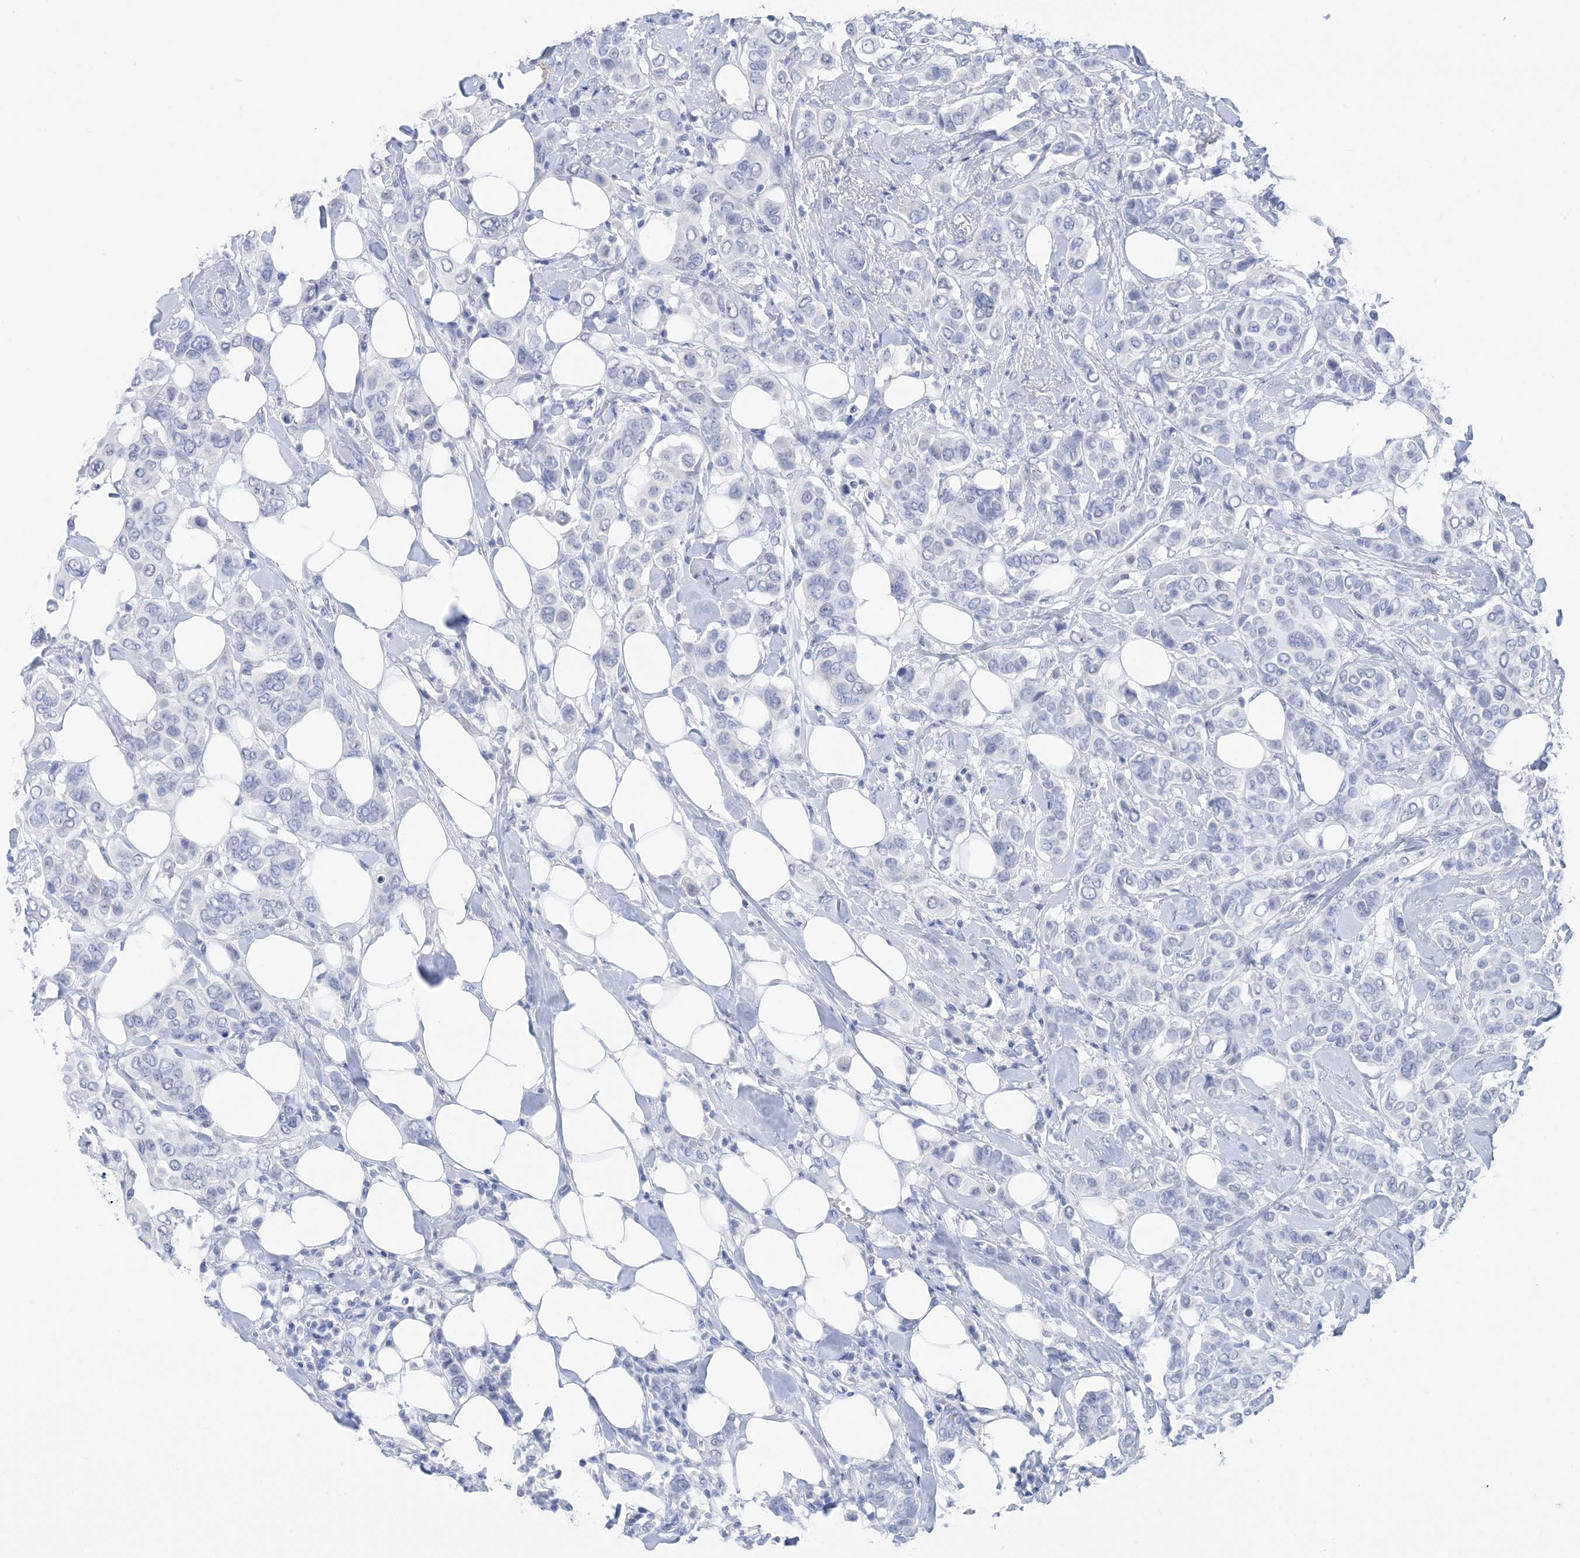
{"staining": {"intensity": "negative", "quantity": "none", "location": "none"}, "tissue": "breast cancer", "cell_type": "Tumor cells", "image_type": "cancer", "snomed": [{"axis": "morphology", "description": "Lobular carcinoma"}, {"axis": "topography", "description": "Breast"}], "caption": "This is a micrograph of immunohistochemistry (IHC) staining of breast cancer, which shows no staining in tumor cells.", "gene": "SH3YL1", "patient": {"sex": "female", "age": 51}}